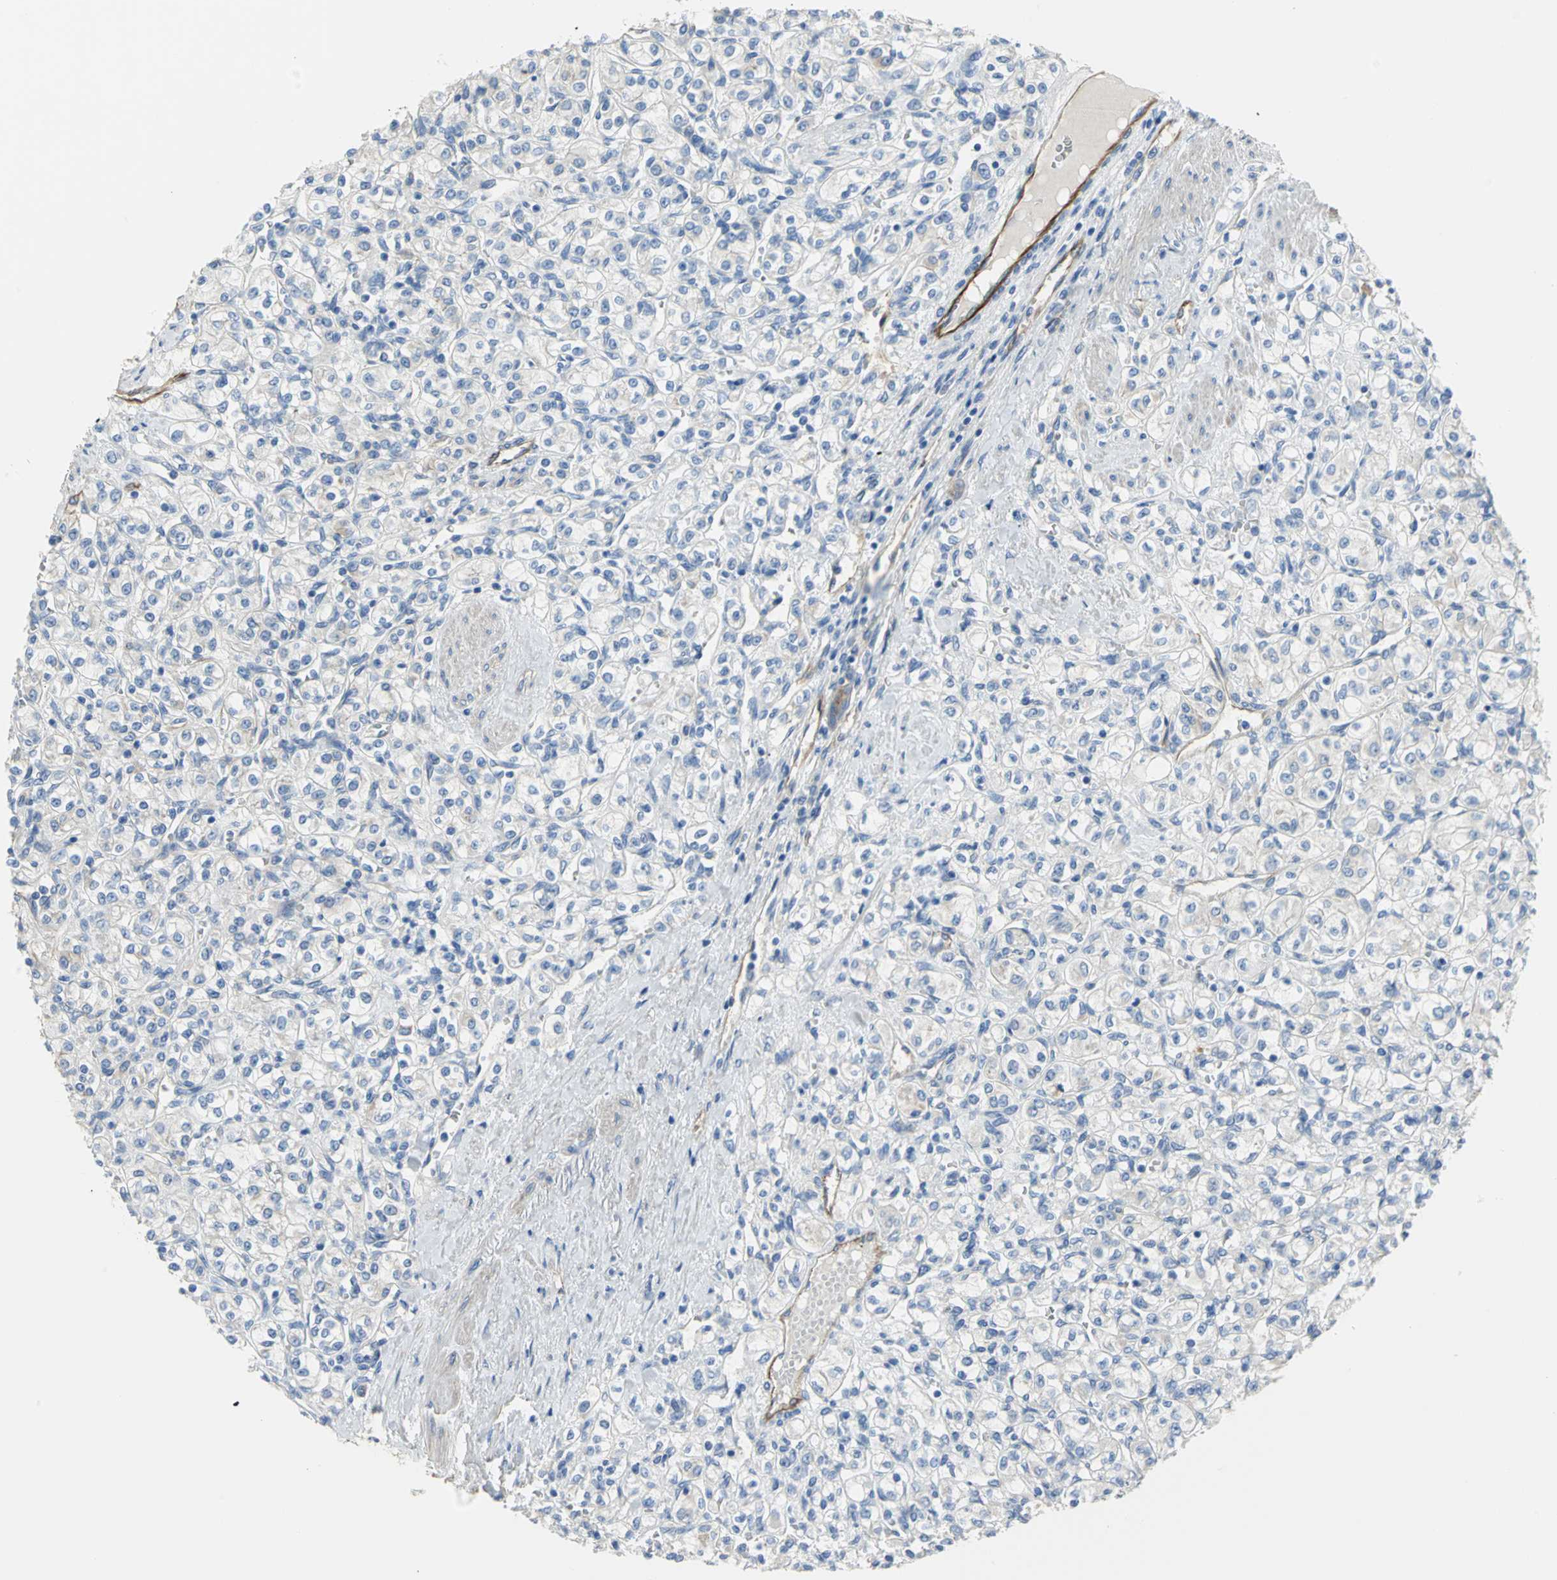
{"staining": {"intensity": "negative", "quantity": "none", "location": "none"}, "tissue": "renal cancer", "cell_type": "Tumor cells", "image_type": "cancer", "snomed": [{"axis": "morphology", "description": "Adenocarcinoma, NOS"}, {"axis": "topography", "description": "Kidney"}], "caption": "Immunohistochemical staining of renal cancer shows no significant positivity in tumor cells.", "gene": "FLNB", "patient": {"sex": "male", "age": 77}}